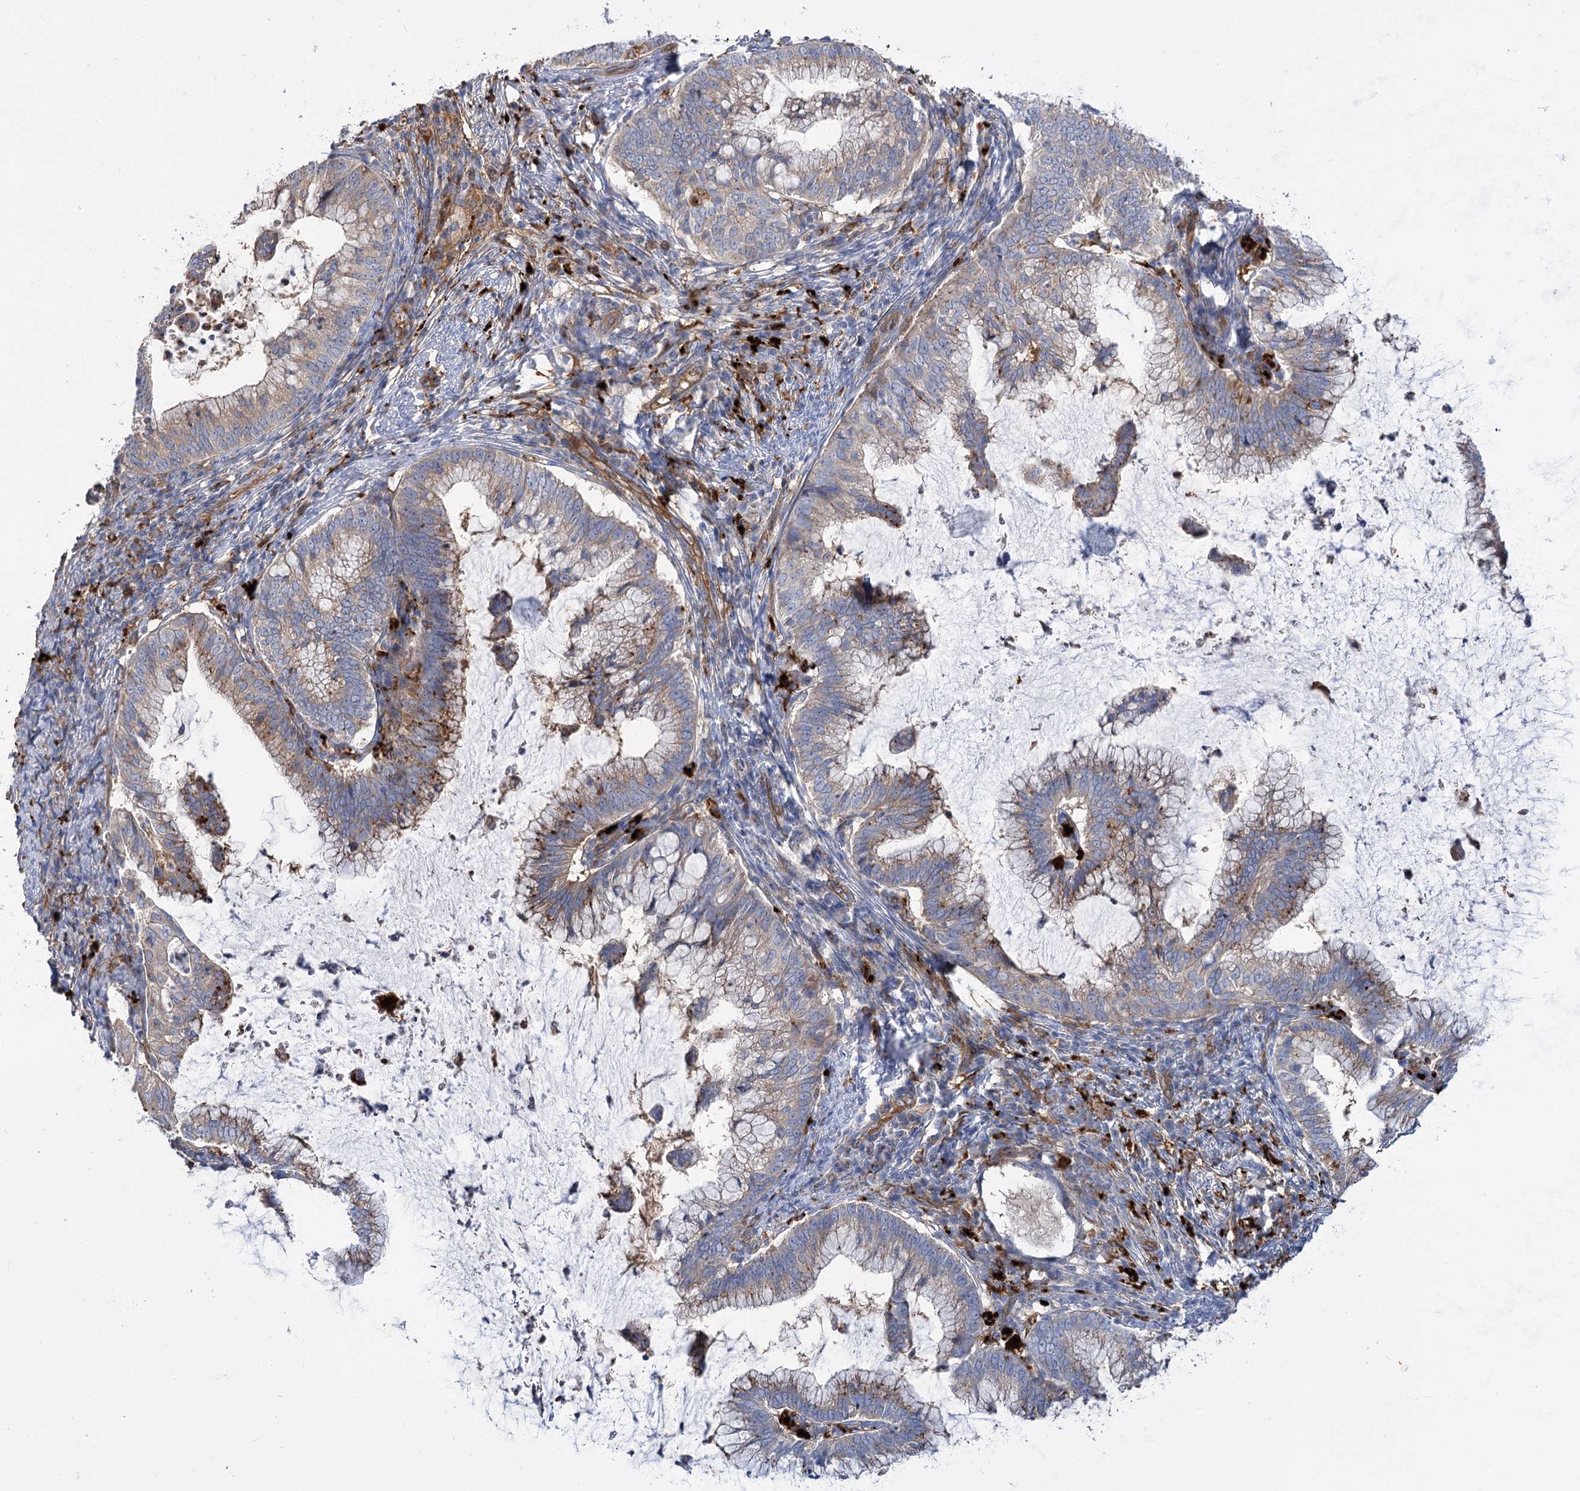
{"staining": {"intensity": "moderate", "quantity": "25%-75%", "location": "cytoplasmic/membranous"}, "tissue": "cervical cancer", "cell_type": "Tumor cells", "image_type": "cancer", "snomed": [{"axis": "morphology", "description": "Adenocarcinoma, NOS"}, {"axis": "topography", "description": "Cervix"}], "caption": "Immunohistochemical staining of human adenocarcinoma (cervical) exhibits medium levels of moderate cytoplasmic/membranous protein expression in approximately 25%-75% of tumor cells.", "gene": "GUSB", "patient": {"sex": "female", "age": 36}}